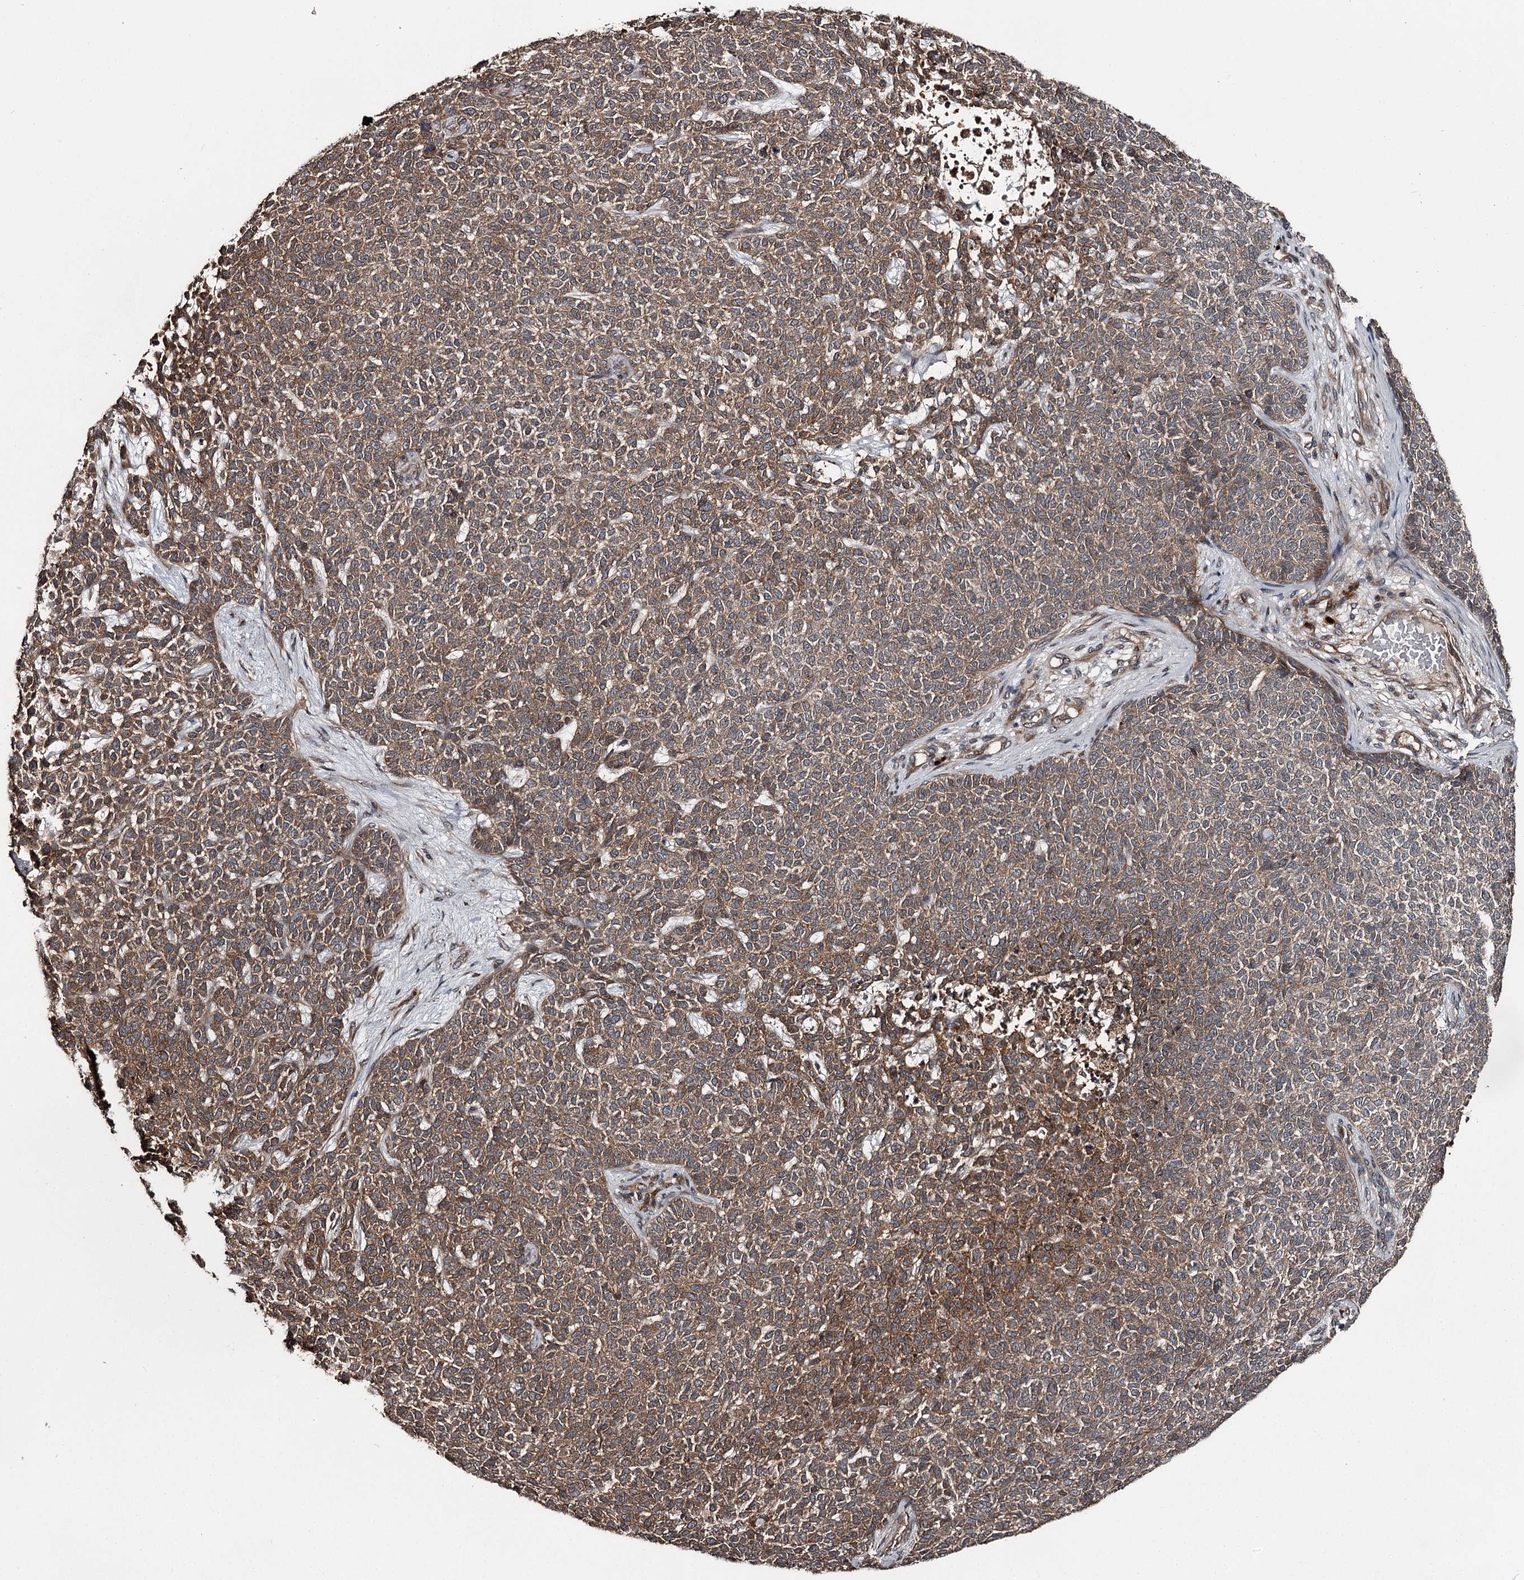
{"staining": {"intensity": "strong", "quantity": ">75%", "location": "cytoplasmic/membranous"}, "tissue": "skin cancer", "cell_type": "Tumor cells", "image_type": "cancer", "snomed": [{"axis": "morphology", "description": "Basal cell carcinoma"}, {"axis": "topography", "description": "Skin"}], "caption": "Approximately >75% of tumor cells in skin cancer display strong cytoplasmic/membranous protein positivity as visualized by brown immunohistochemical staining.", "gene": "RAB21", "patient": {"sex": "female", "age": 84}}